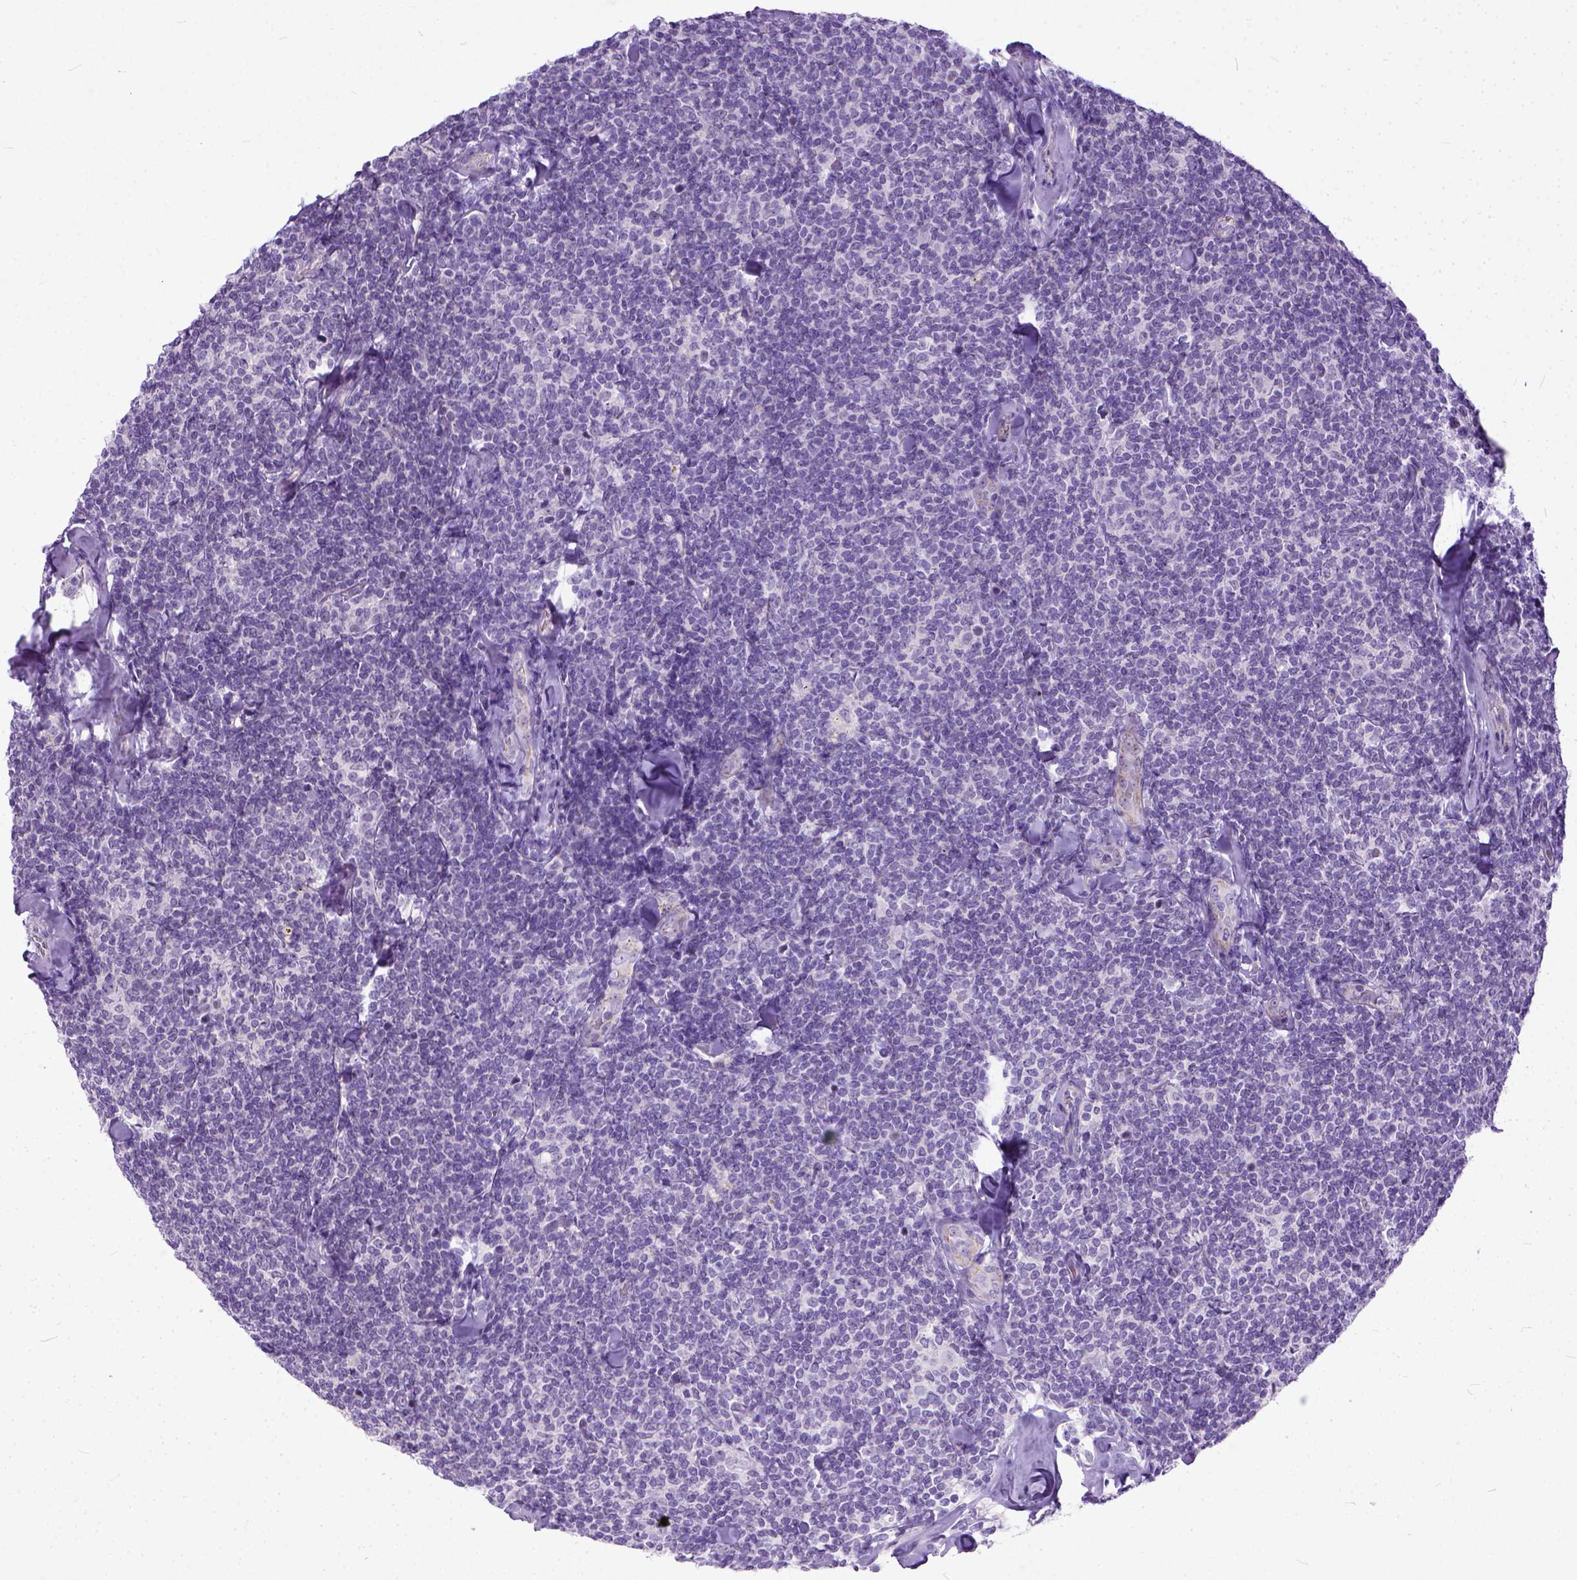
{"staining": {"intensity": "negative", "quantity": "none", "location": "none"}, "tissue": "lymphoma", "cell_type": "Tumor cells", "image_type": "cancer", "snomed": [{"axis": "morphology", "description": "Malignant lymphoma, non-Hodgkin's type, Low grade"}, {"axis": "topography", "description": "Lymph node"}], "caption": "Immunohistochemistry (IHC) histopathology image of neoplastic tissue: lymphoma stained with DAB displays no significant protein staining in tumor cells. (DAB (3,3'-diaminobenzidine) immunohistochemistry (IHC) visualized using brightfield microscopy, high magnification).", "gene": "ADGRF1", "patient": {"sex": "female", "age": 56}}